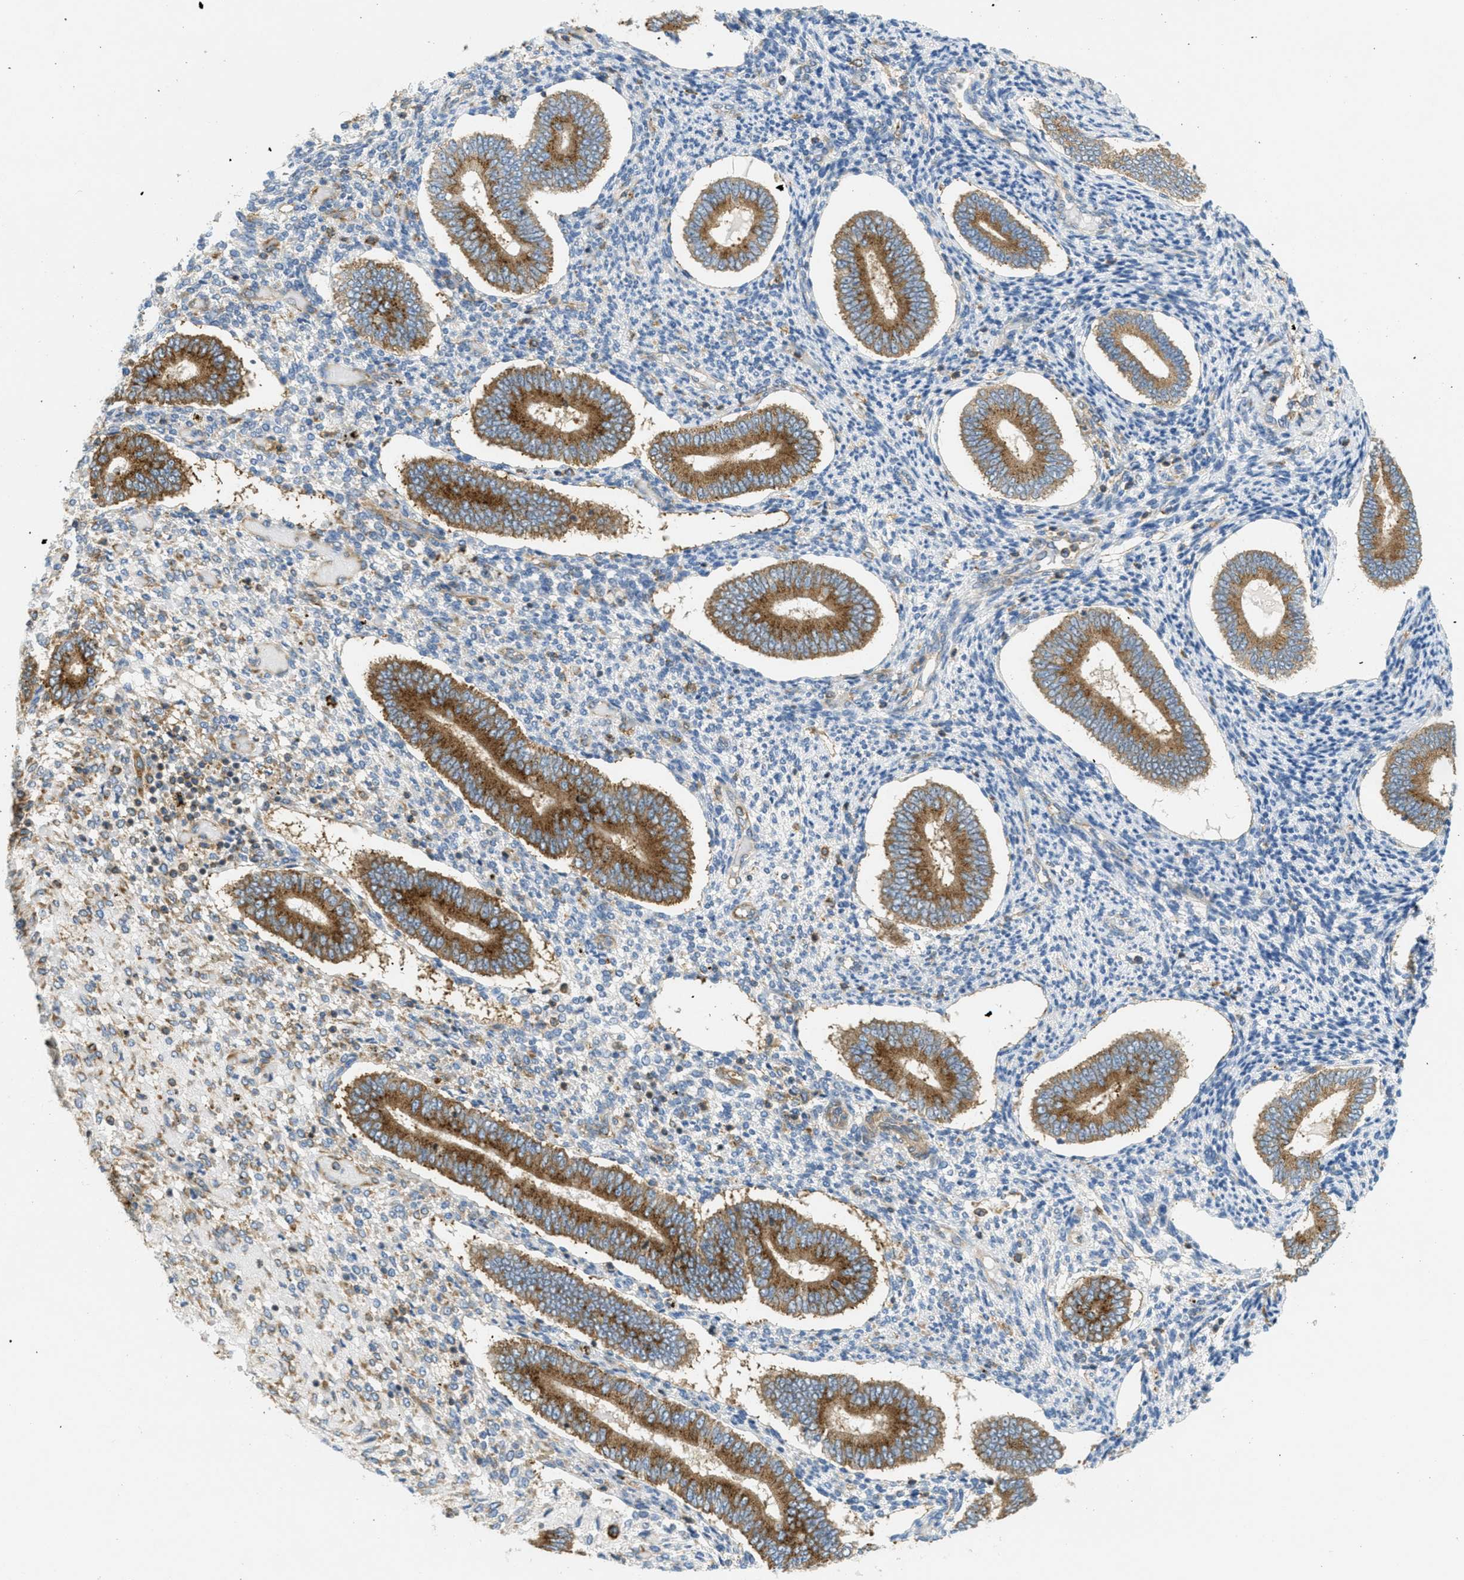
{"staining": {"intensity": "weak", "quantity": "25%-75%", "location": "cytoplasmic/membranous"}, "tissue": "endometrium", "cell_type": "Cells in endometrial stroma", "image_type": "normal", "snomed": [{"axis": "morphology", "description": "Normal tissue, NOS"}, {"axis": "topography", "description": "Endometrium"}], "caption": "A photomicrograph of endometrium stained for a protein shows weak cytoplasmic/membranous brown staining in cells in endometrial stroma. Nuclei are stained in blue.", "gene": "ABCF1", "patient": {"sex": "female", "age": 42}}